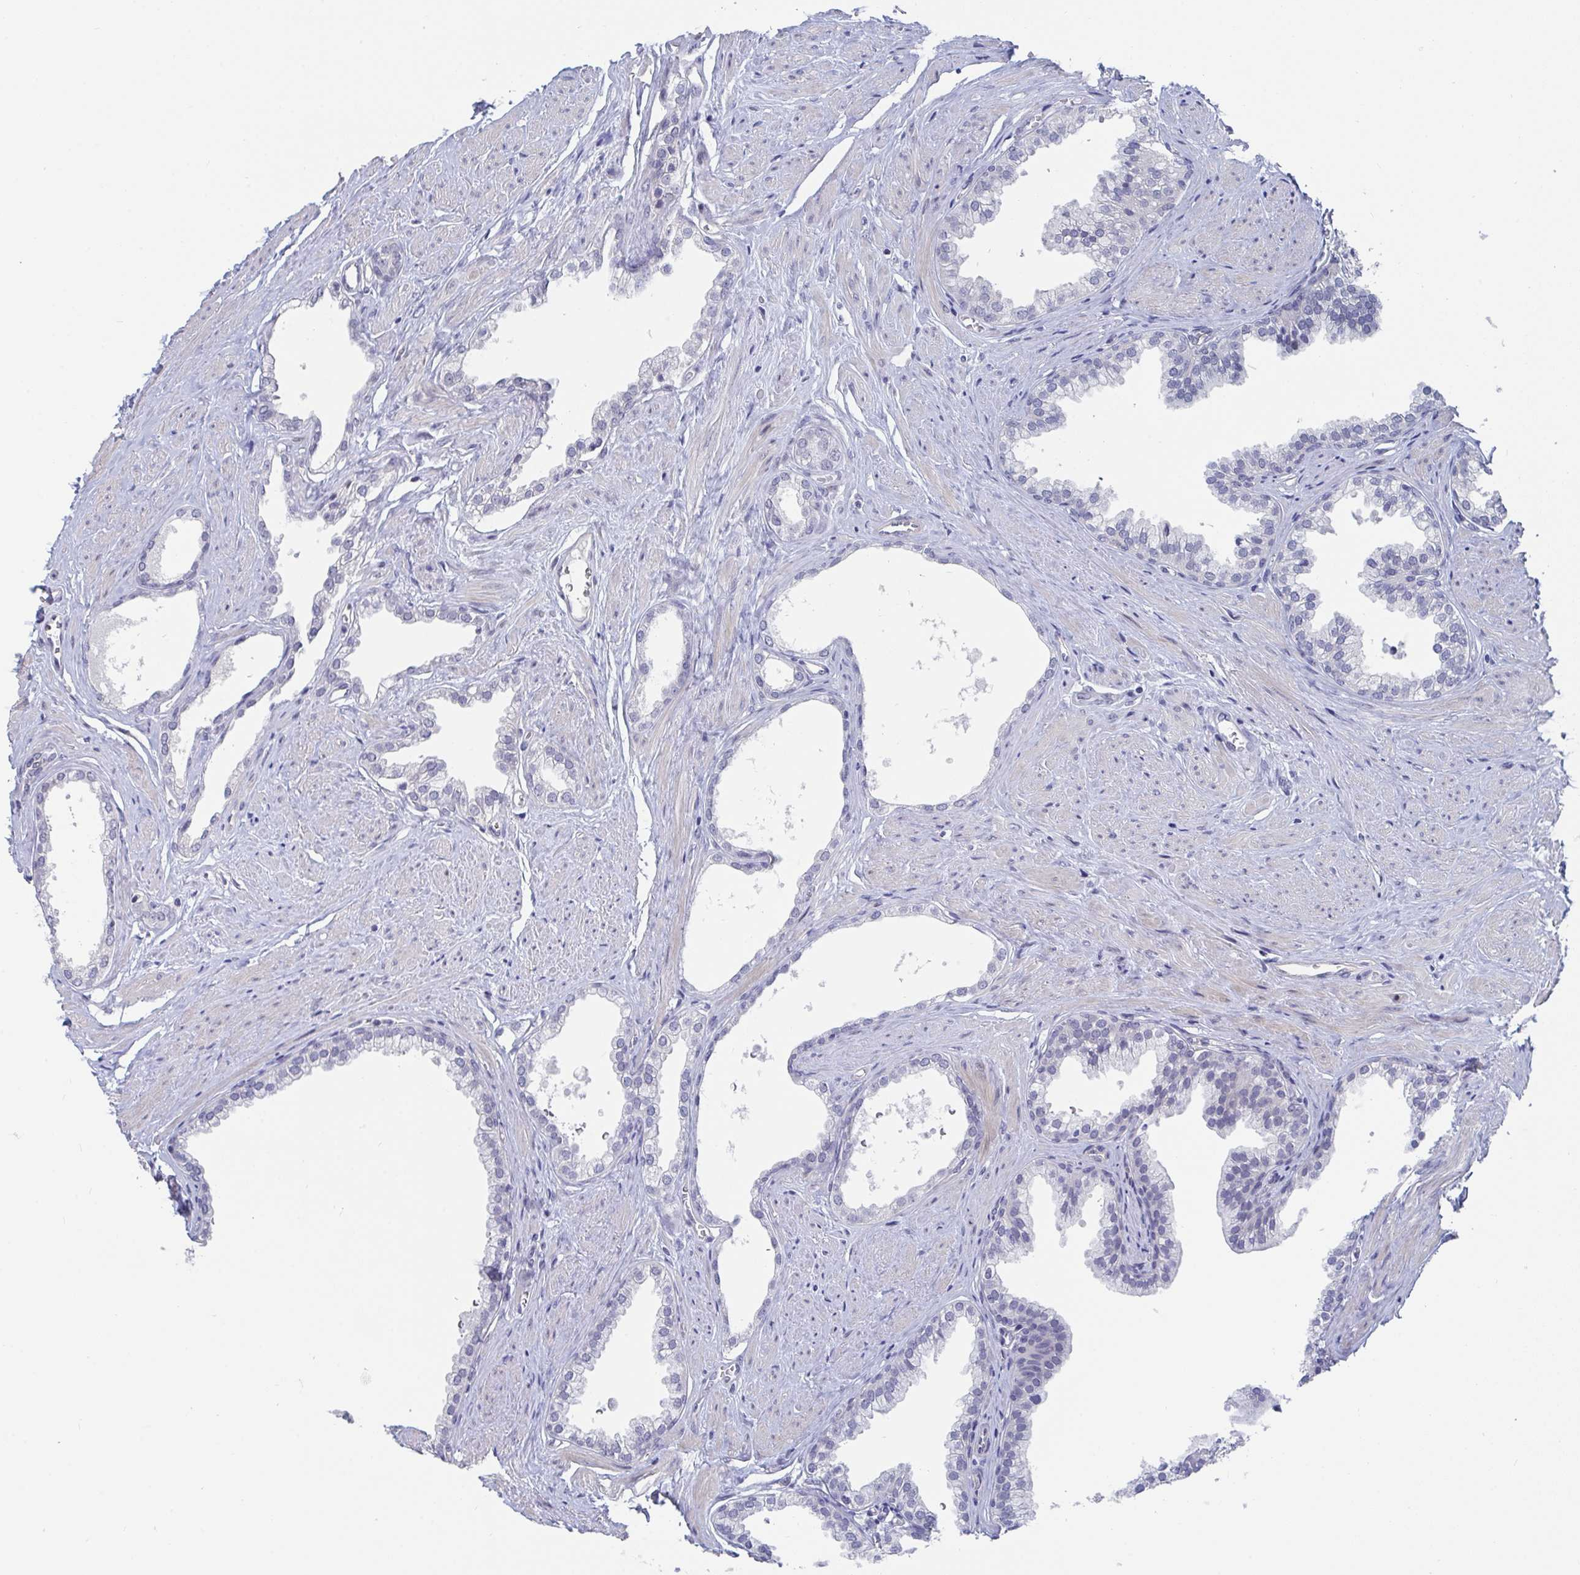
{"staining": {"intensity": "negative", "quantity": "none", "location": "none"}, "tissue": "prostate", "cell_type": "Glandular cells", "image_type": "normal", "snomed": [{"axis": "morphology", "description": "Normal tissue, NOS"}, {"axis": "topography", "description": "Prostate"}, {"axis": "topography", "description": "Peripheral nerve tissue"}], "caption": "This is an immunohistochemistry photomicrograph of unremarkable human prostate. There is no expression in glandular cells.", "gene": "FAM156A", "patient": {"sex": "male", "age": 55}}